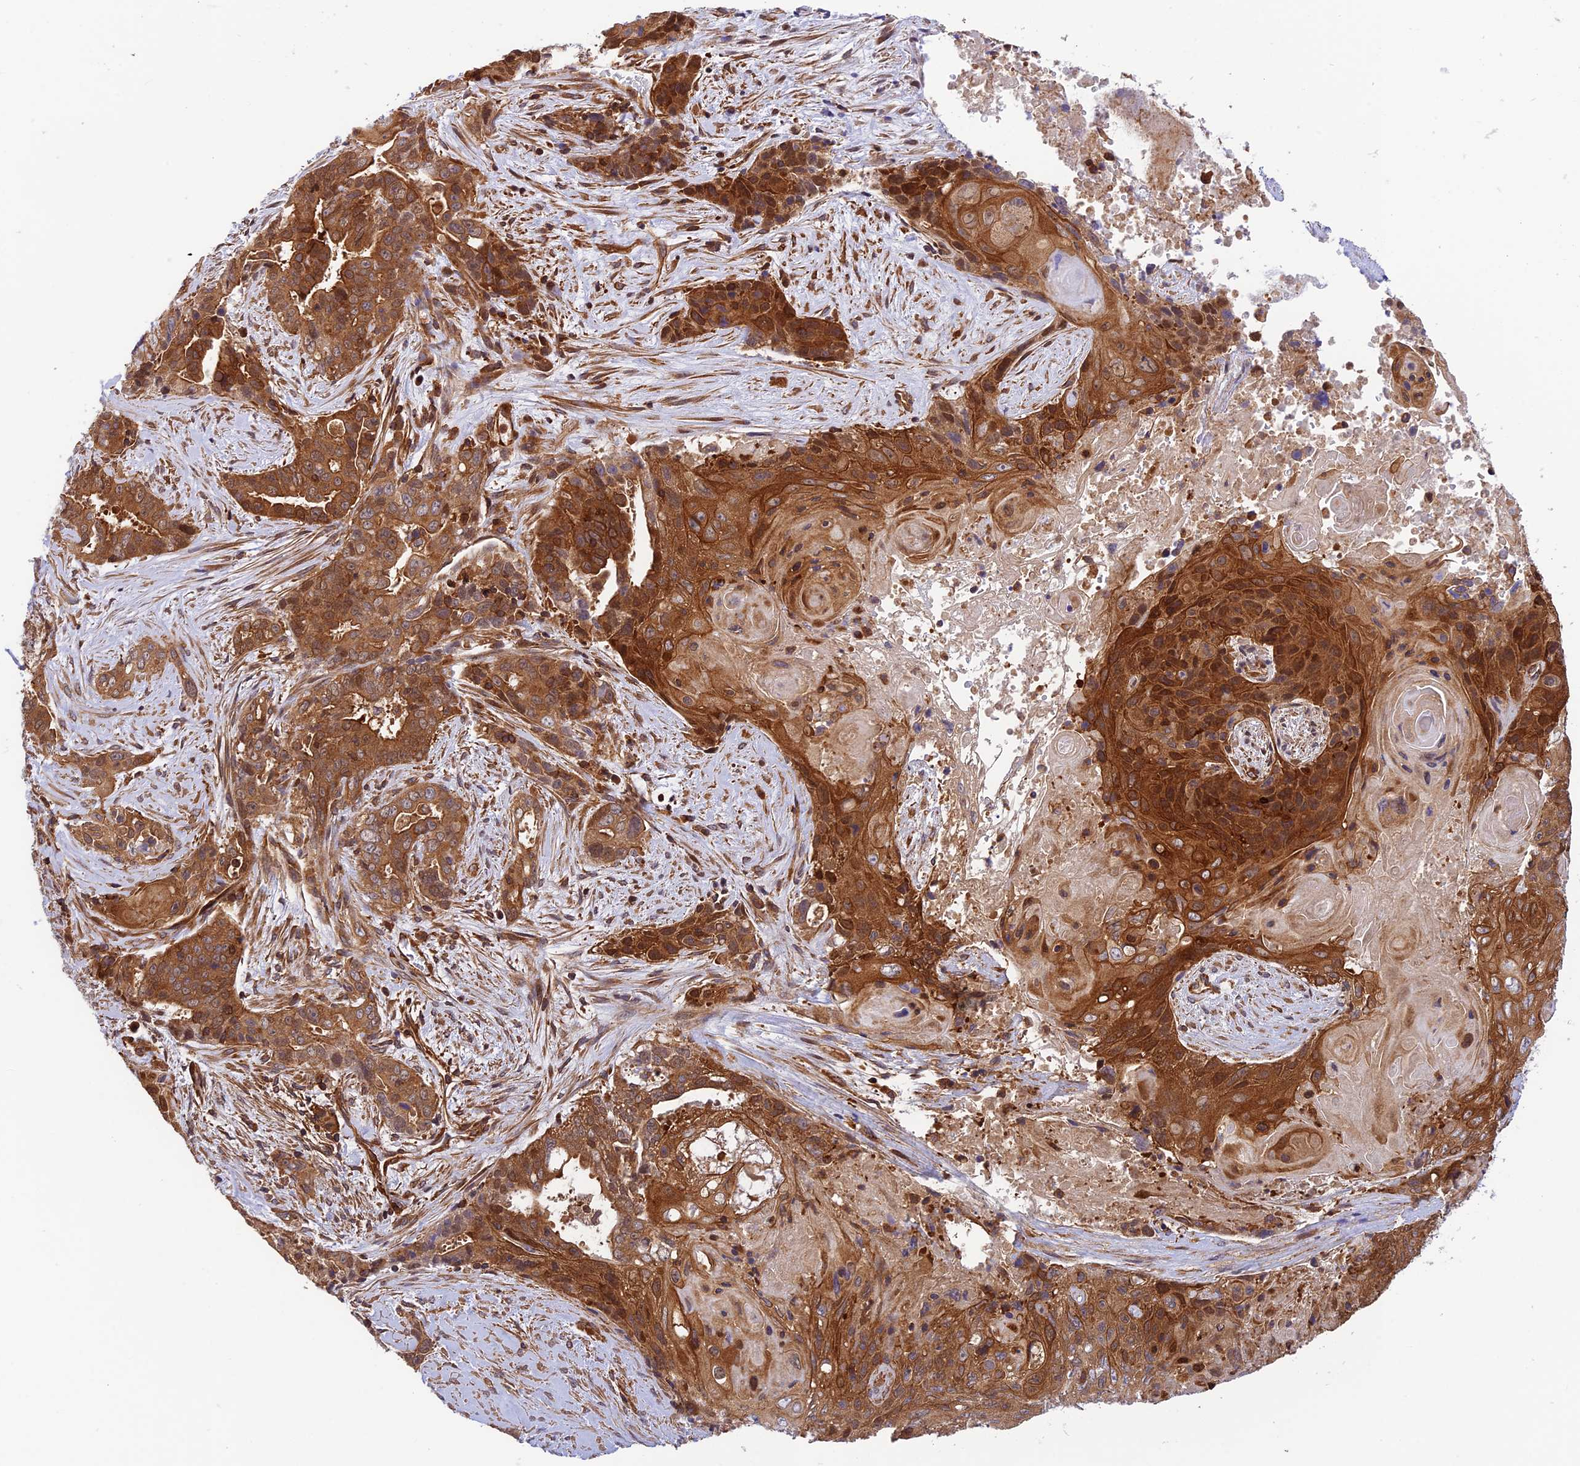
{"staining": {"intensity": "strong", "quantity": ">75%", "location": "cytoplasmic/membranous"}, "tissue": "pancreatic cancer", "cell_type": "Tumor cells", "image_type": "cancer", "snomed": [{"axis": "morphology", "description": "Adenocarcinoma, NOS"}, {"axis": "topography", "description": "Pancreas"}], "caption": "The histopathology image reveals immunohistochemical staining of pancreatic cancer. There is strong cytoplasmic/membranous staining is present in approximately >75% of tumor cells.", "gene": "EVI5L", "patient": {"sex": "male", "age": 80}}